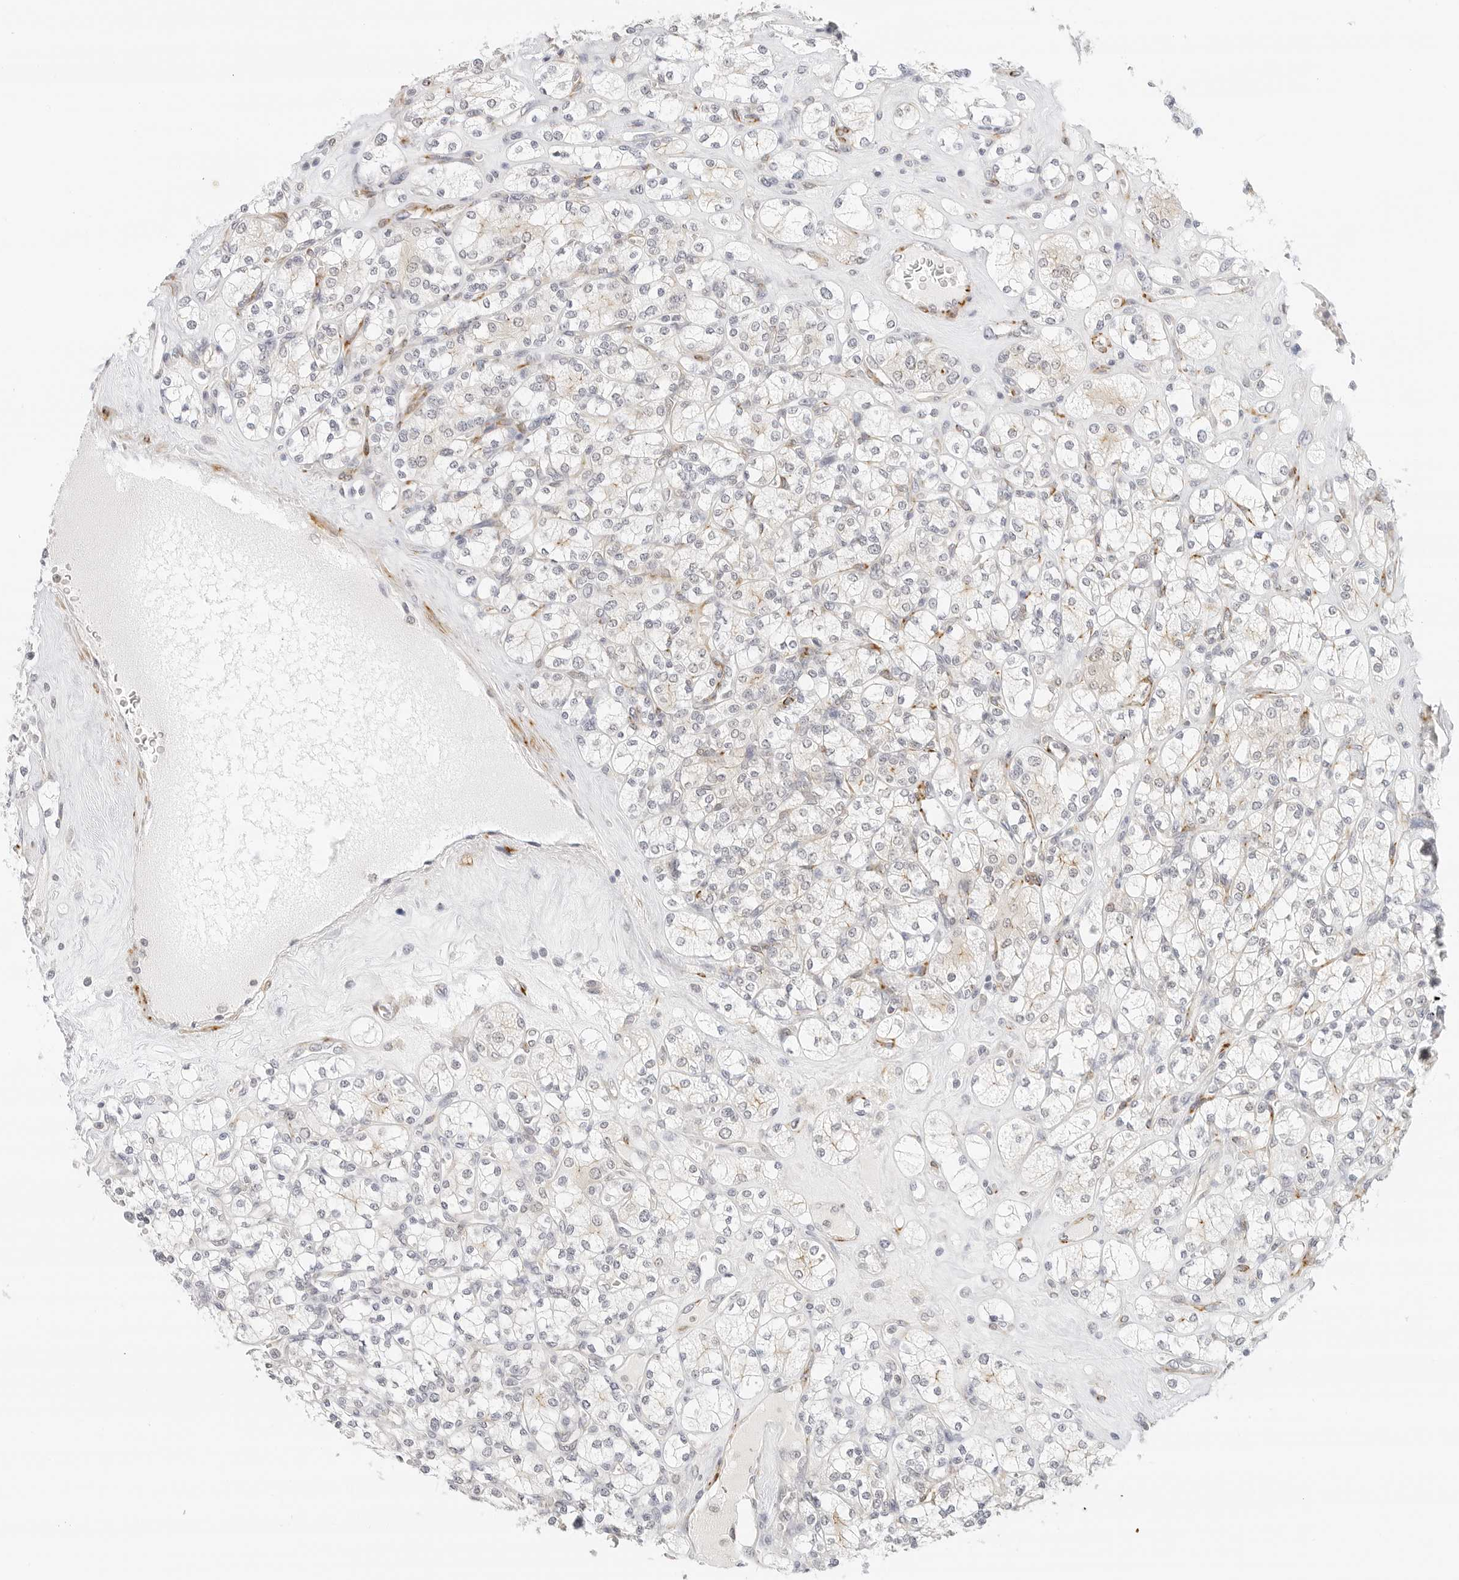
{"staining": {"intensity": "negative", "quantity": "none", "location": "none"}, "tissue": "renal cancer", "cell_type": "Tumor cells", "image_type": "cancer", "snomed": [{"axis": "morphology", "description": "Adenocarcinoma, NOS"}, {"axis": "topography", "description": "Kidney"}], "caption": "Immunohistochemistry histopathology image of neoplastic tissue: renal adenocarcinoma stained with DAB (3,3'-diaminobenzidine) demonstrates no significant protein expression in tumor cells. Brightfield microscopy of IHC stained with DAB (3,3'-diaminobenzidine) (brown) and hematoxylin (blue), captured at high magnification.", "gene": "PCDH19", "patient": {"sex": "male", "age": 77}}